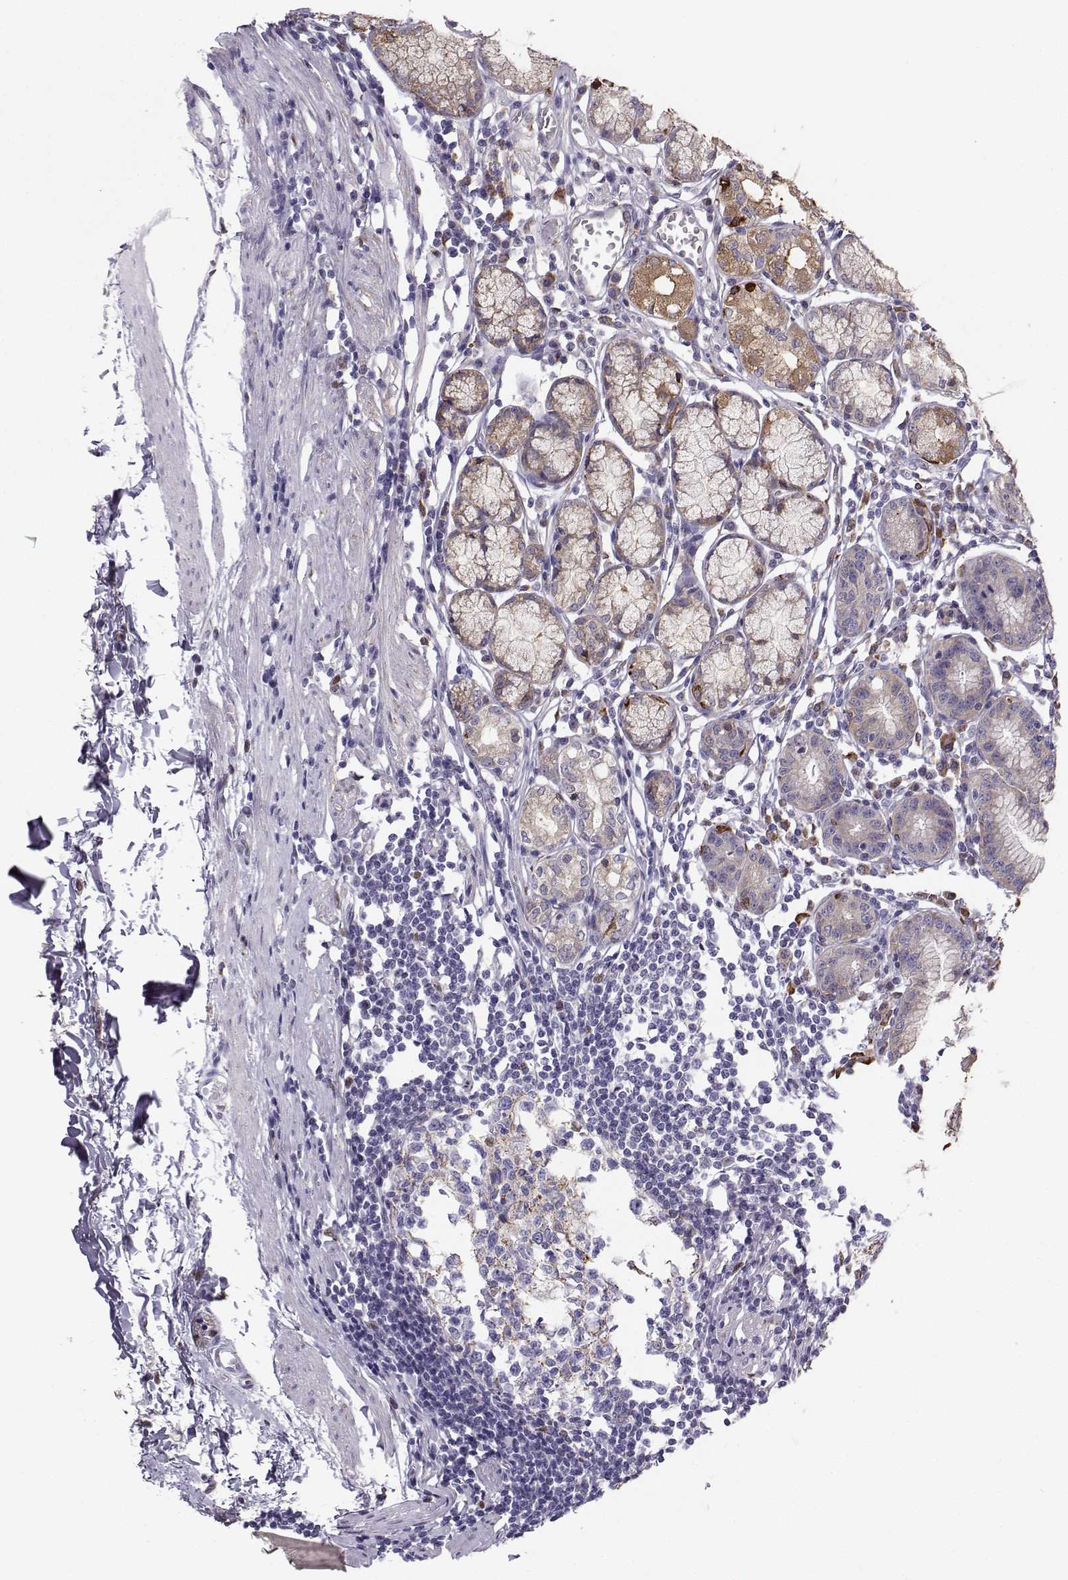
{"staining": {"intensity": "moderate", "quantity": "25%-75%", "location": "cytoplasmic/membranous"}, "tissue": "stomach", "cell_type": "Glandular cells", "image_type": "normal", "snomed": [{"axis": "morphology", "description": "Normal tissue, NOS"}, {"axis": "topography", "description": "Stomach"}], "caption": "Unremarkable stomach demonstrates moderate cytoplasmic/membranous staining in approximately 25%-75% of glandular cells.", "gene": "DCLK3", "patient": {"sex": "male", "age": 55}}